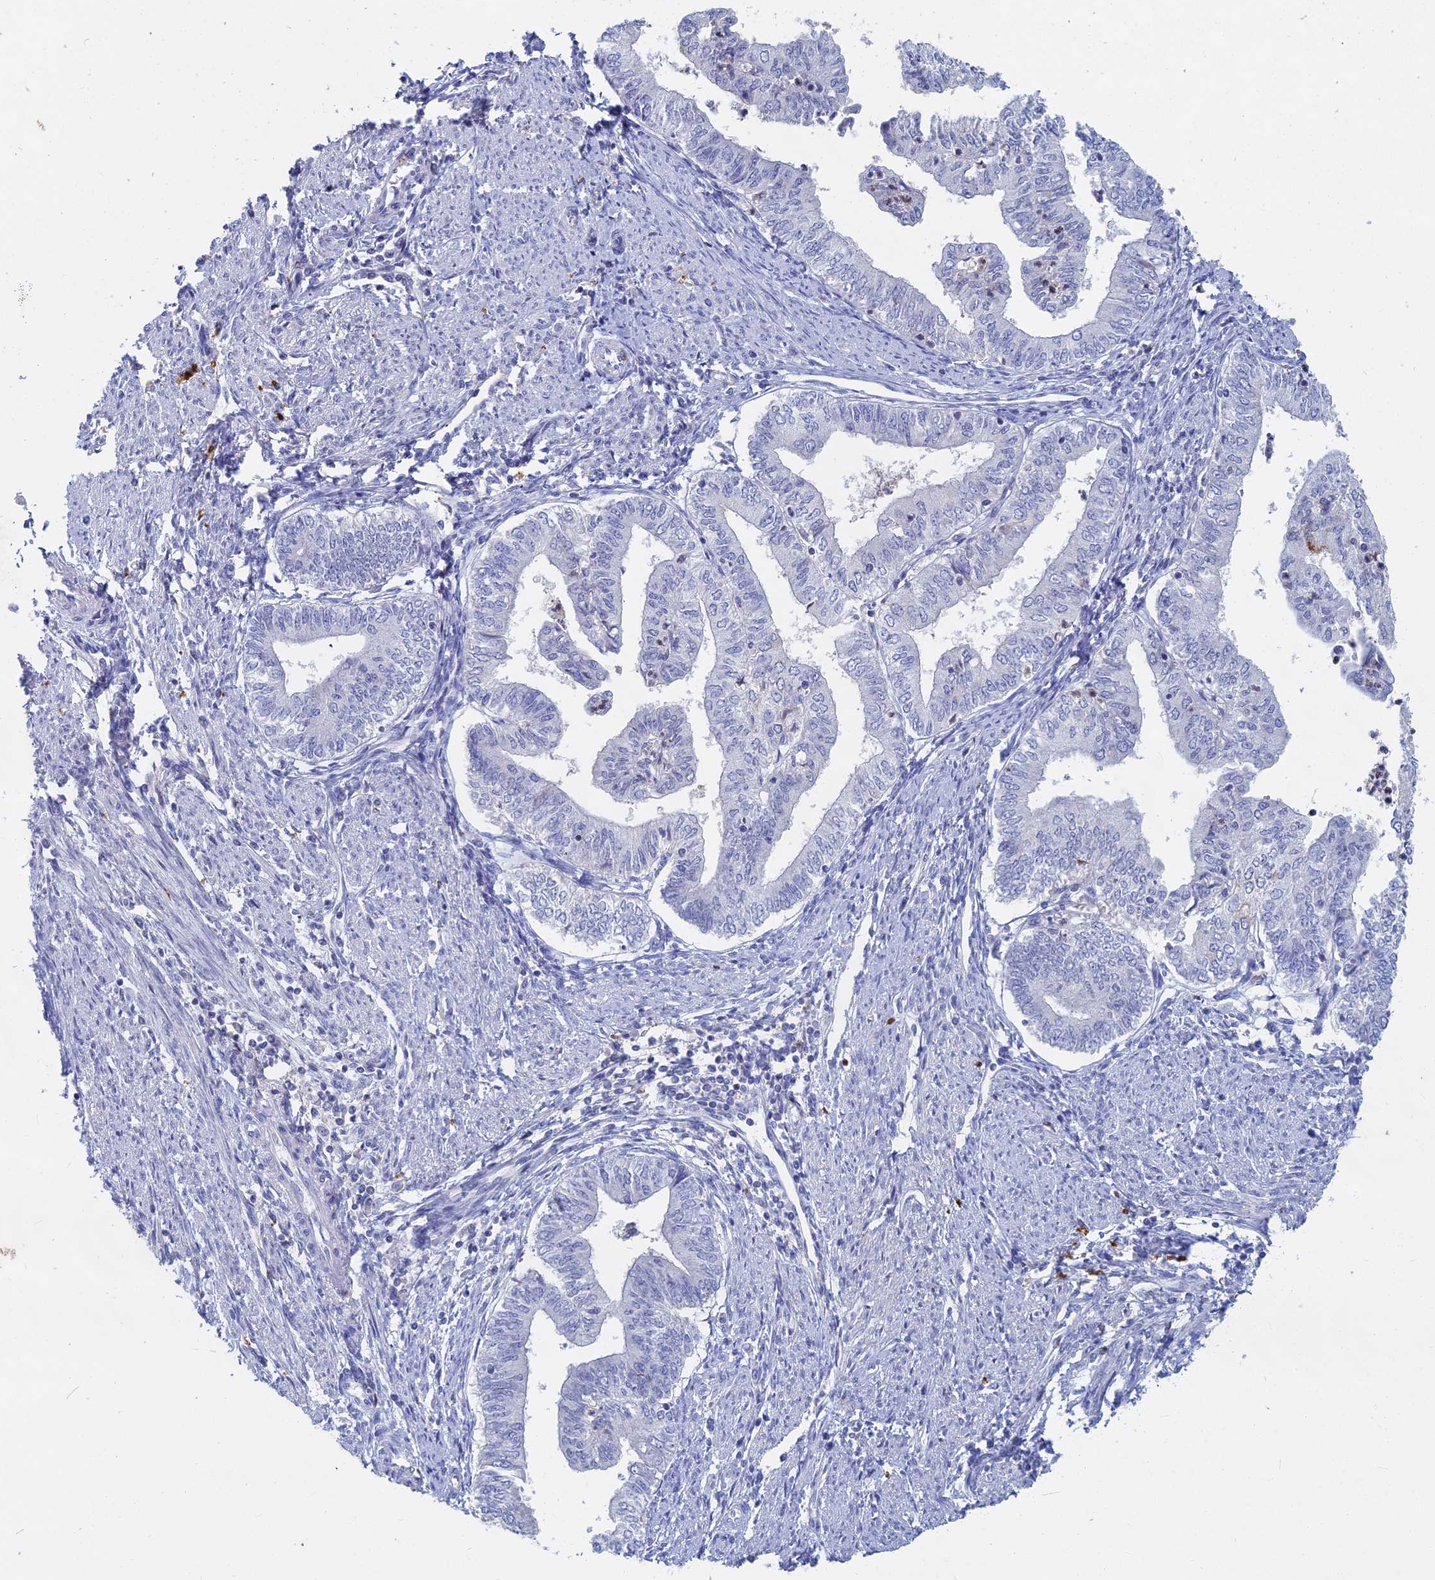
{"staining": {"intensity": "negative", "quantity": "none", "location": "none"}, "tissue": "endometrial cancer", "cell_type": "Tumor cells", "image_type": "cancer", "snomed": [{"axis": "morphology", "description": "Adenocarcinoma, NOS"}, {"axis": "topography", "description": "Endometrium"}], "caption": "An immunohistochemistry (IHC) image of endometrial cancer is shown. There is no staining in tumor cells of endometrial cancer.", "gene": "ACP7", "patient": {"sex": "female", "age": 66}}